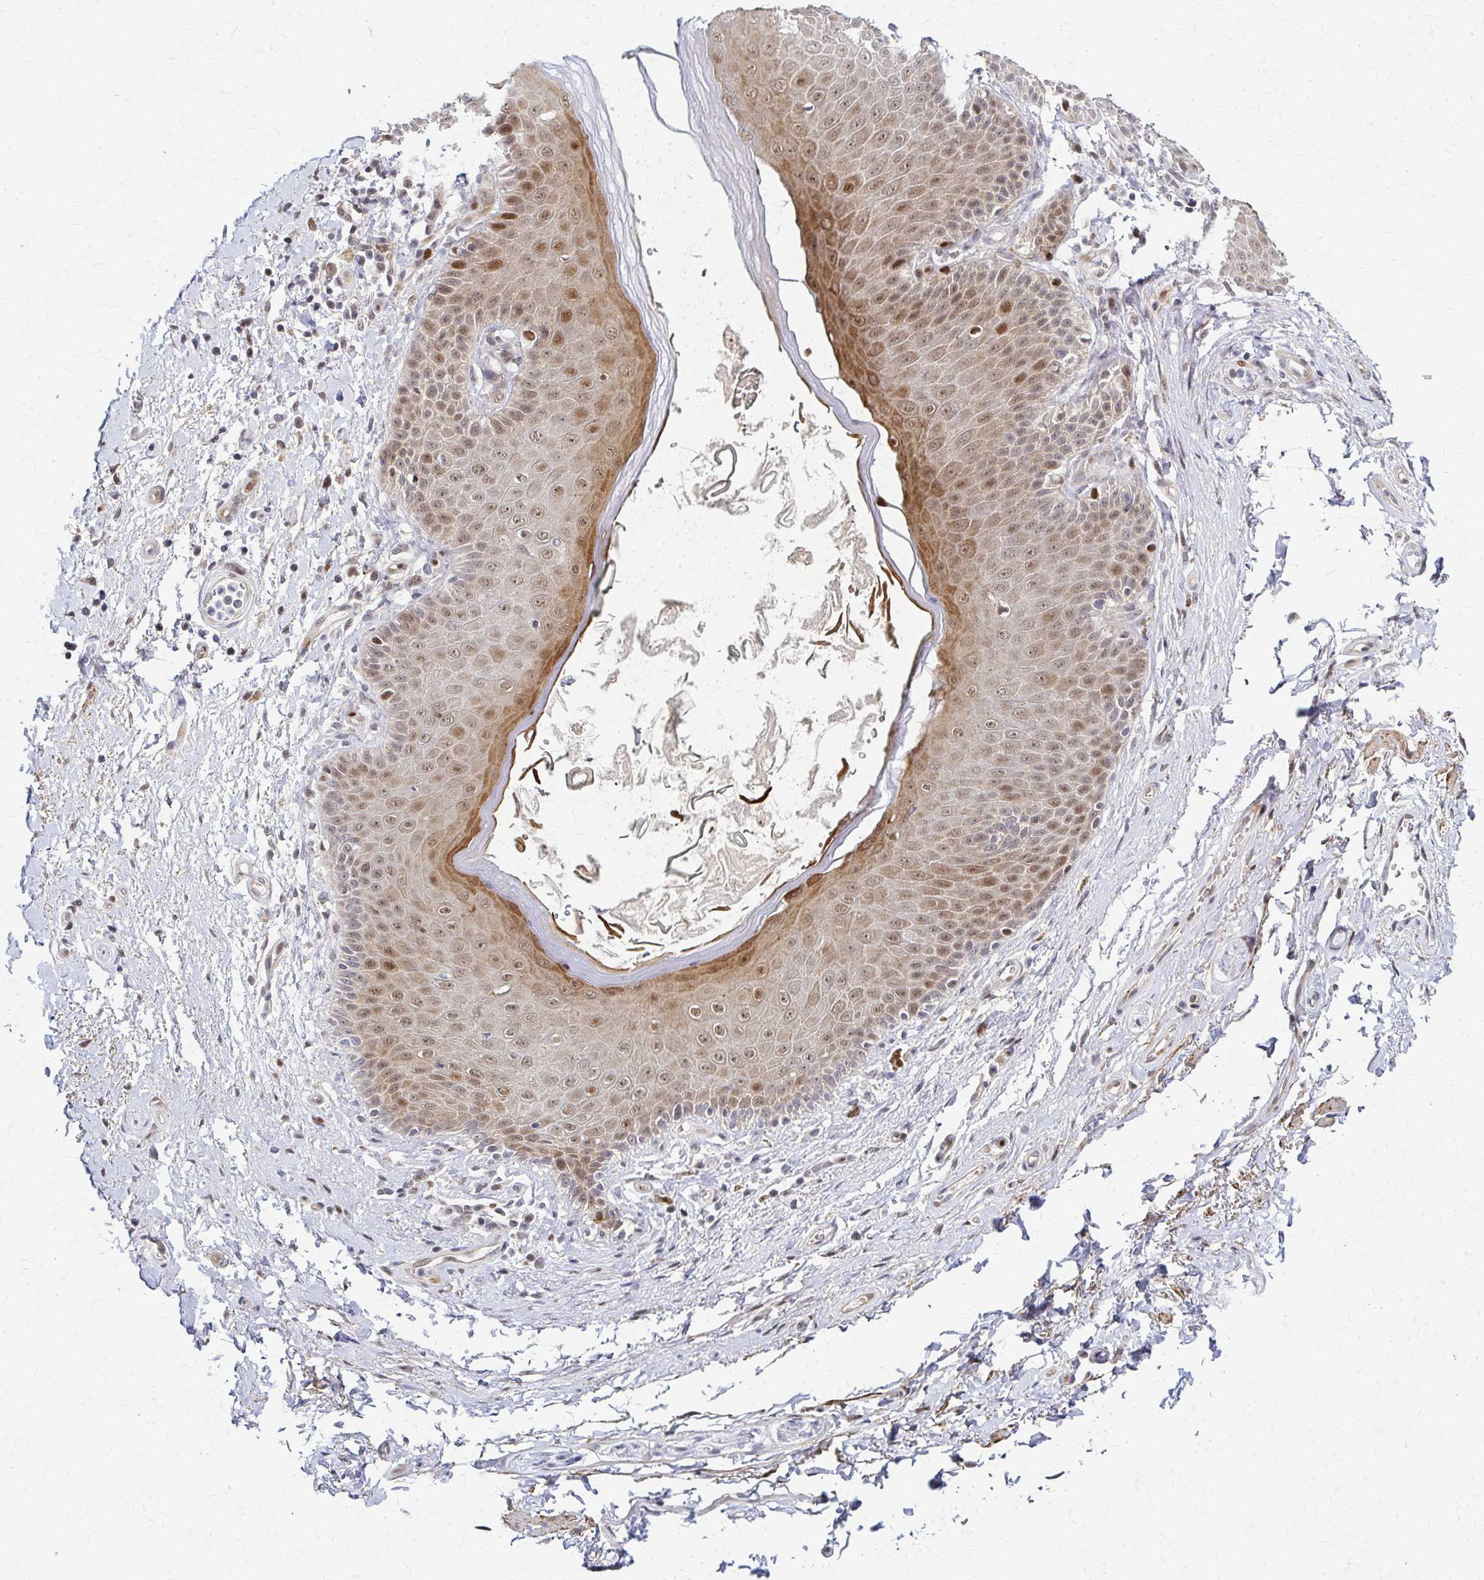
{"staining": {"intensity": "negative", "quantity": "none", "location": "none"}, "tissue": "adipose tissue", "cell_type": "Adipocytes", "image_type": "normal", "snomed": [{"axis": "morphology", "description": "Normal tissue, NOS"}, {"axis": "topography", "description": "Peripheral nerve tissue"}], "caption": "This is an immunohistochemistry (IHC) image of benign human adipose tissue. There is no positivity in adipocytes.", "gene": "PSMD7", "patient": {"sex": "male", "age": 51}}